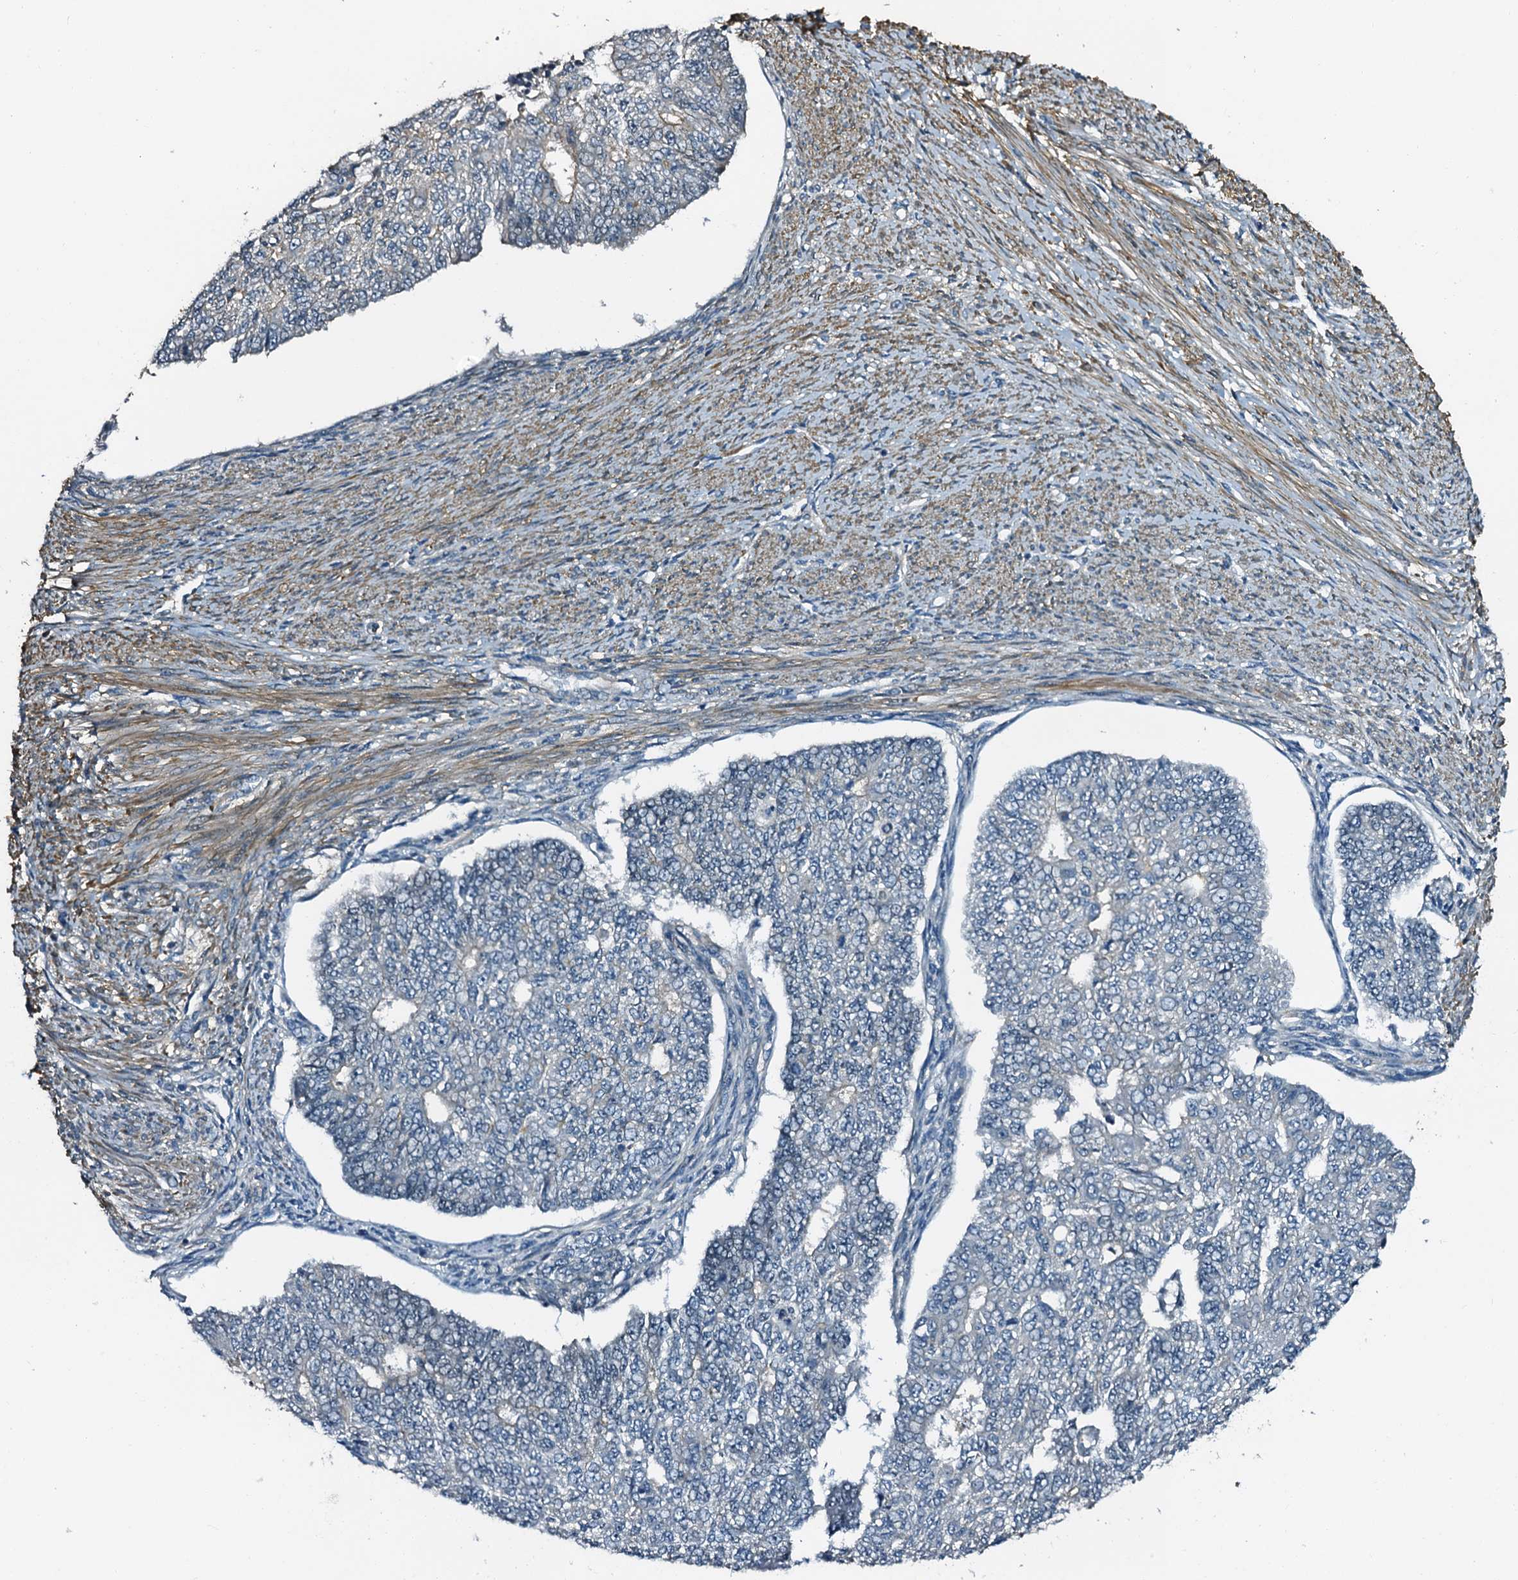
{"staining": {"intensity": "negative", "quantity": "none", "location": "none"}, "tissue": "endometrial cancer", "cell_type": "Tumor cells", "image_type": "cancer", "snomed": [{"axis": "morphology", "description": "Adenocarcinoma, NOS"}, {"axis": "topography", "description": "Endometrium"}], "caption": "High power microscopy histopathology image of an IHC photomicrograph of endometrial cancer, revealing no significant staining in tumor cells.", "gene": "DUOXA1", "patient": {"sex": "female", "age": 32}}